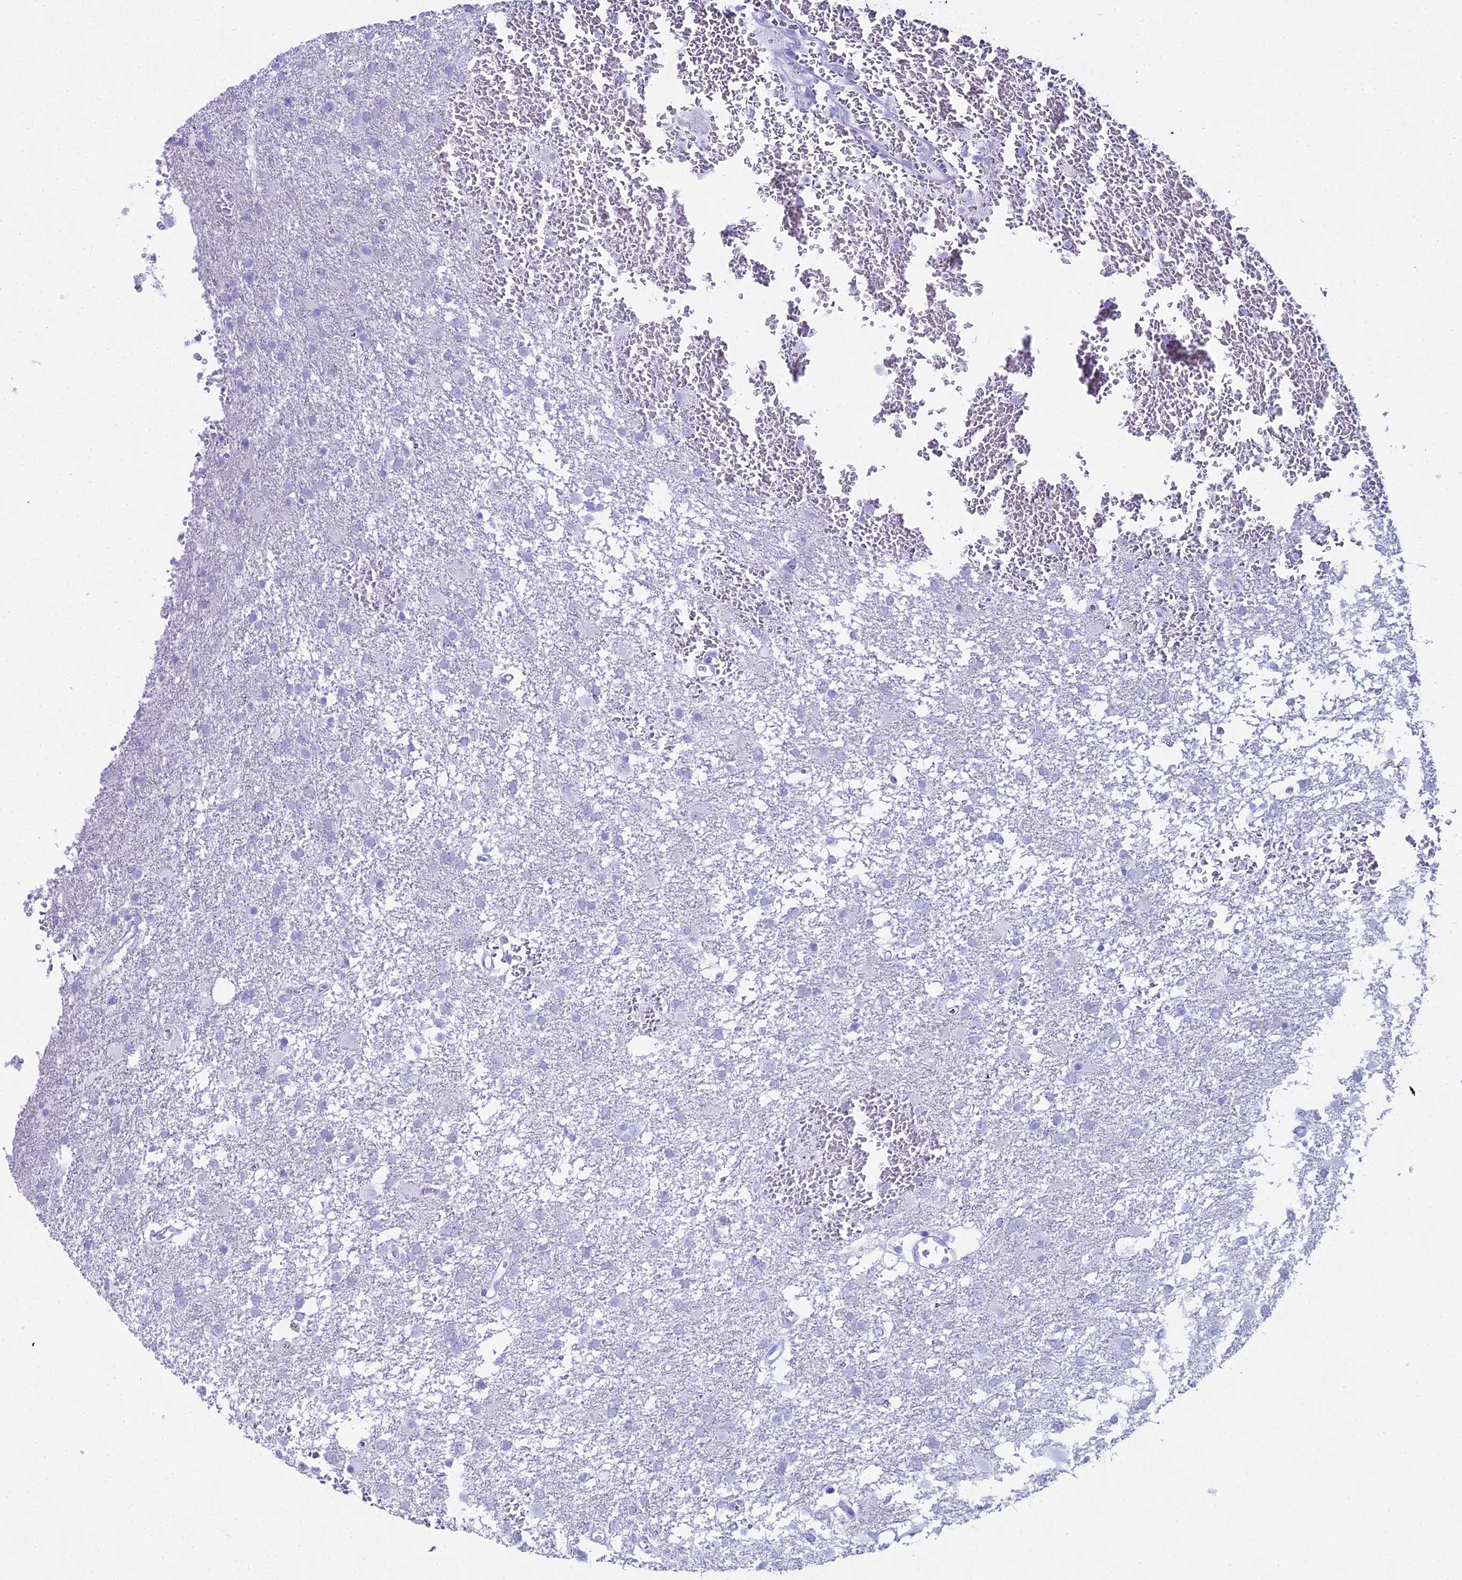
{"staining": {"intensity": "negative", "quantity": "none", "location": "none"}, "tissue": "glioma", "cell_type": "Tumor cells", "image_type": "cancer", "snomed": [{"axis": "morphology", "description": "Glioma, malignant, High grade"}, {"axis": "topography", "description": "Brain"}], "caption": "Tumor cells are negative for protein expression in human glioma. Brightfield microscopy of immunohistochemistry stained with DAB (brown) and hematoxylin (blue), captured at high magnification.", "gene": "CGB2", "patient": {"sex": "female", "age": 74}}